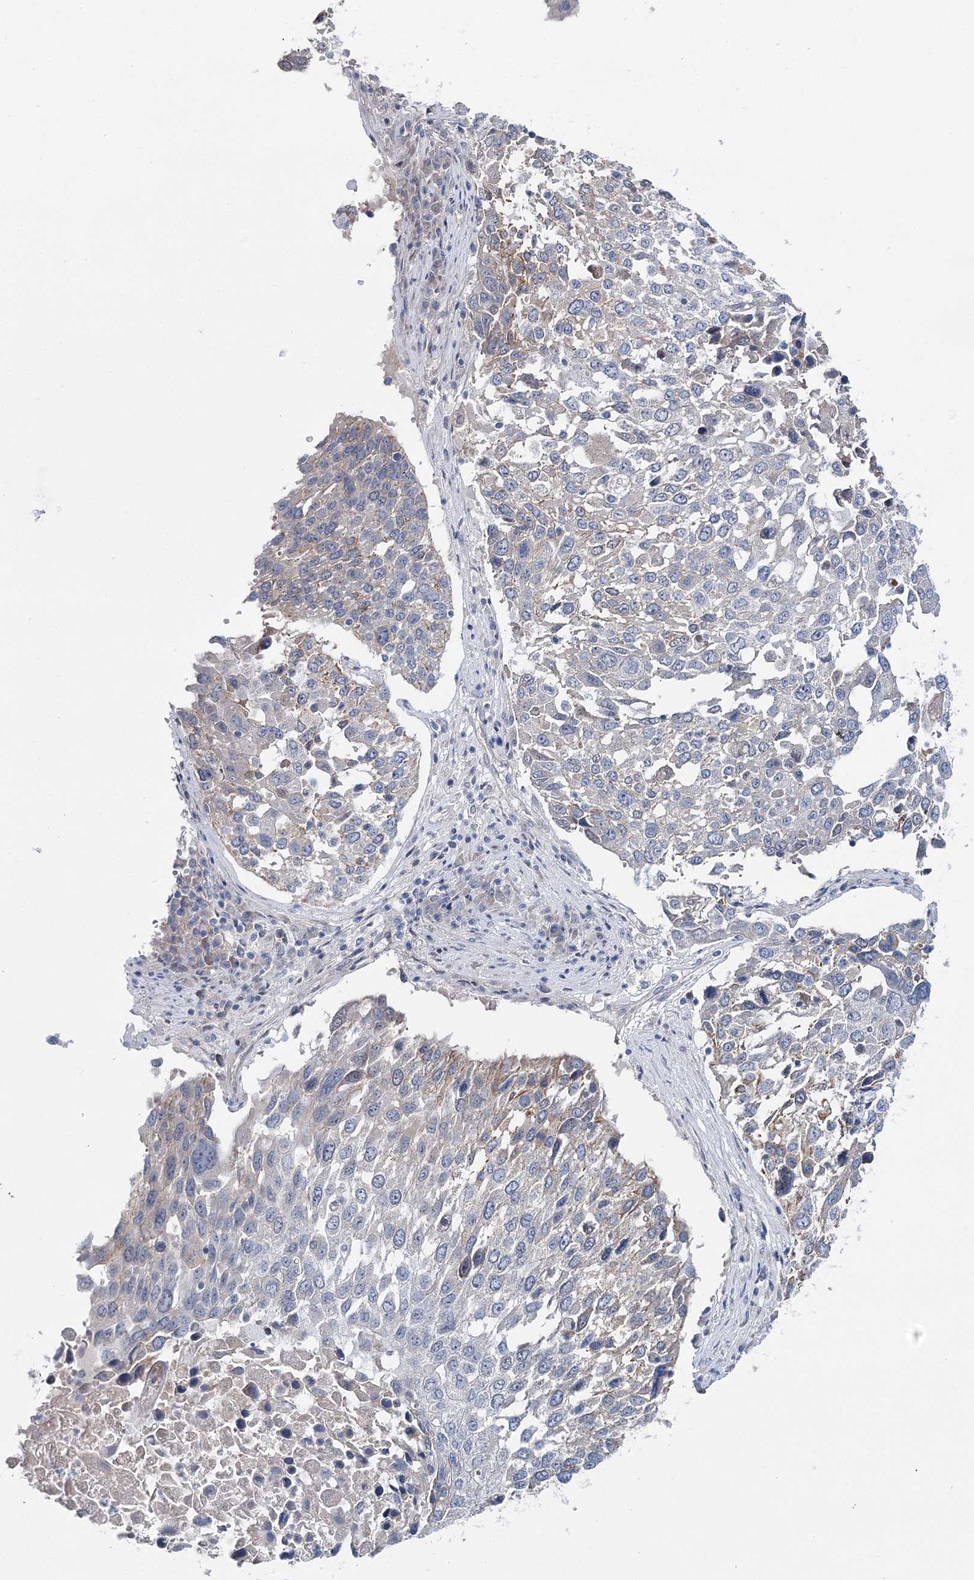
{"staining": {"intensity": "weak", "quantity": "<25%", "location": "cytoplasmic/membranous"}, "tissue": "lung cancer", "cell_type": "Tumor cells", "image_type": "cancer", "snomed": [{"axis": "morphology", "description": "Squamous cell carcinoma, NOS"}, {"axis": "topography", "description": "Lung"}], "caption": "This is a histopathology image of immunohistochemistry staining of lung cancer, which shows no staining in tumor cells.", "gene": "LRRC14B", "patient": {"sex": "male", "age": 65}}